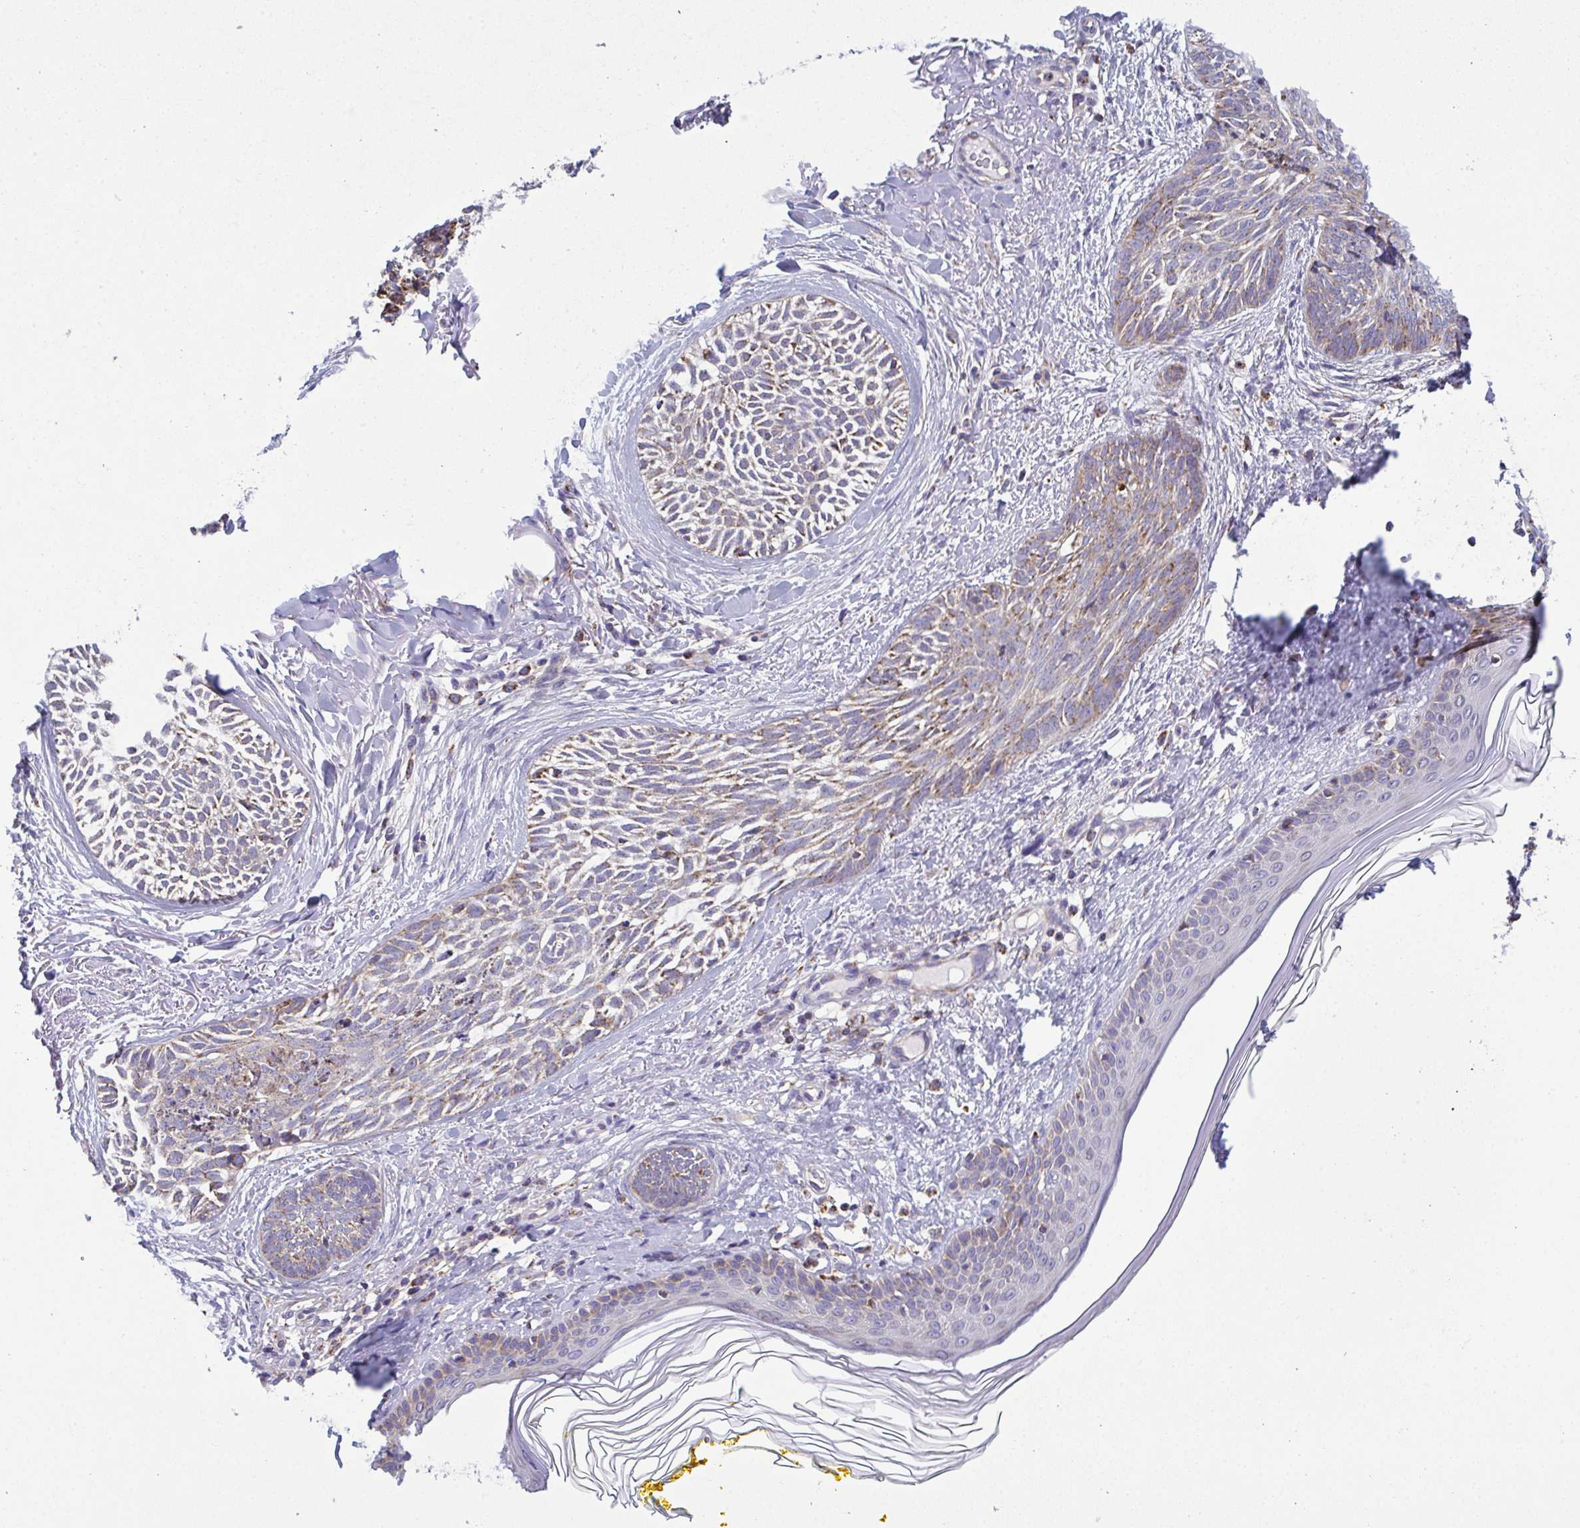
{"staining": {"intensity": "weak", "quantity": "25%-75%", "location": "cytoplasmic/membranous"}, "tissue": "skin cancer", "cell_type": "Tumor cells", "image_type": "cancer", "snomed": [{"axis": "morphology", "description": "Basal cell carcinoma"}, {"axis": "topography", "description": "Skin"}], "caption": "Immunohistochemical staining of skin basal cell carcinoma reveals low levels of weak cytoplasmic/membranous protein staining in approximately 25%-75% of tumor cells.", "gene": "CSDE1", "patient": {"sex": "female", "age": 68}}